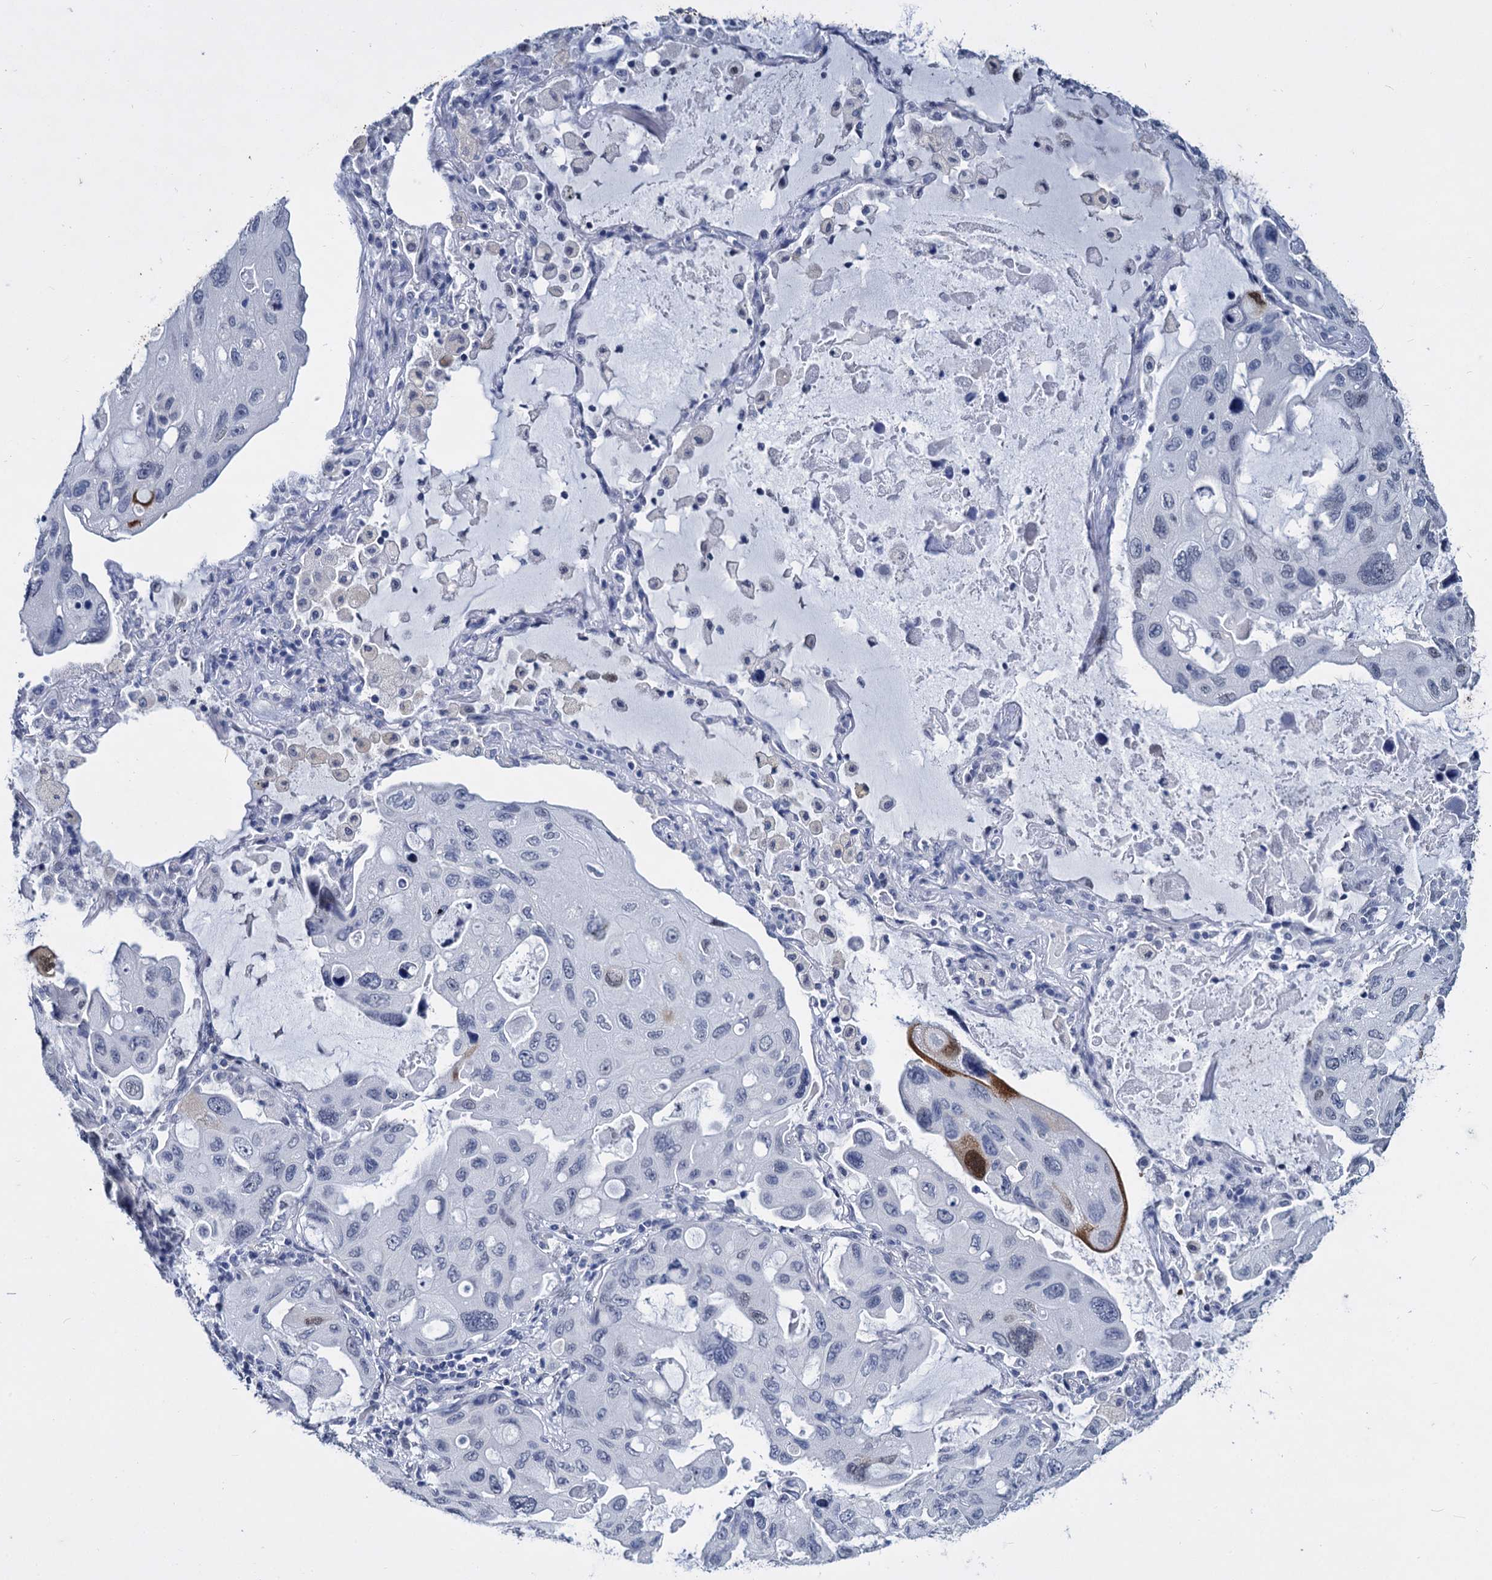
{"staining": {"intensity": "negative", "quantity": "none", "location": "none"}, "tissue": "lung cancer", "cell_type": "Tumor cells", "image_type": "cancer", "snomed": [{"axis": "morphology", "description": "Squamous cell carcinoma, NOS"}, {"axis": "topography", "description": "Lung"}], "caption": "IHC of lung cancer reveals no positivity in tumor cells.", "gene": "MAGEA4", "patient": {"sex": "female", "age": 73}}